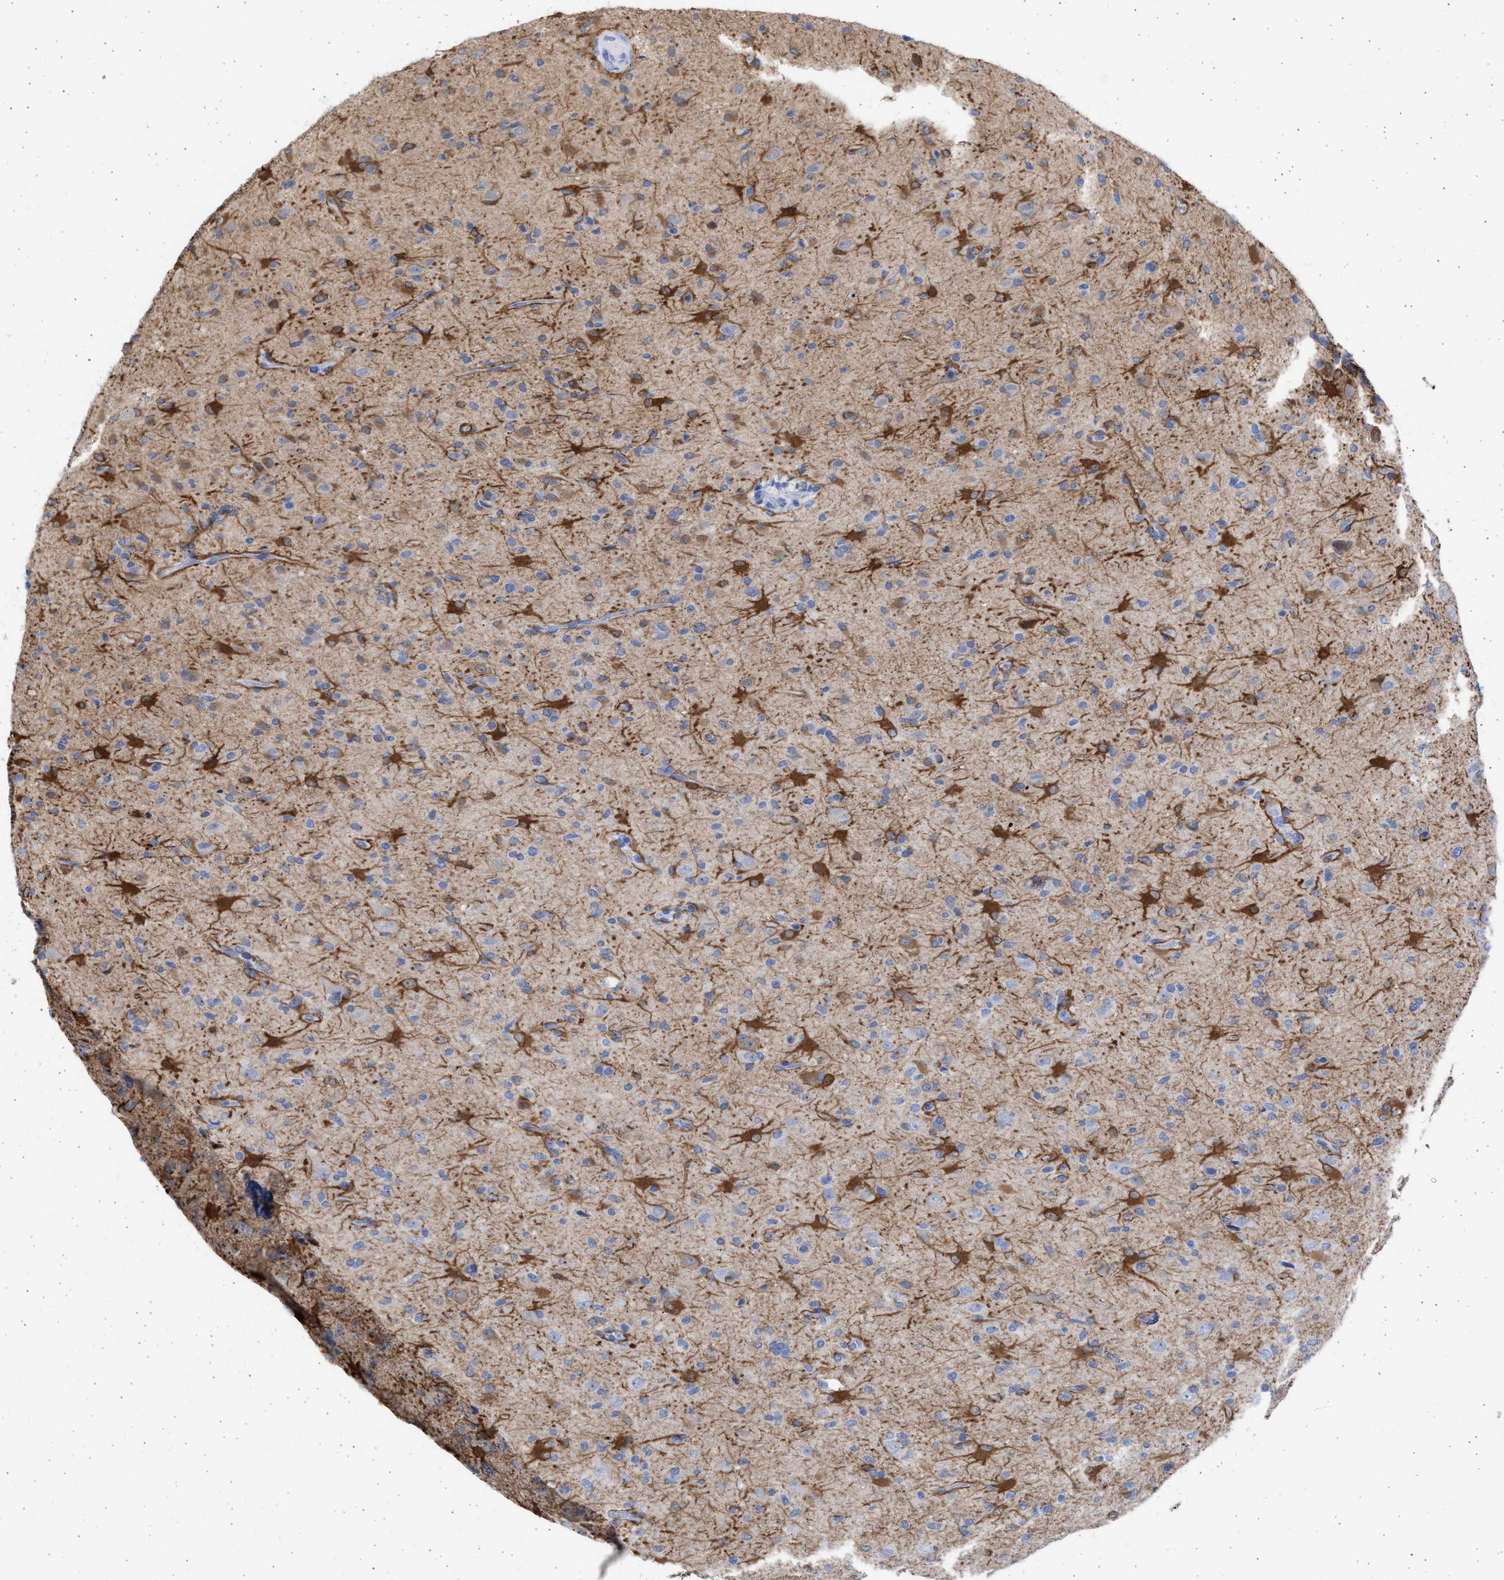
{"staining": {"intensity": "negative", "quantity": "none", "location": "none"}, "tissue": "glioma", "cell_type": "Tumor cells", "image_type": "cancer", "snomed": [{"axis": "morphology", "description": "Glioma, malignant, High grade"}, {"axis": "topography", "description": "Brain"}], "caption": "Histopathology image shows no significant protein staining in tumor cells of high-grade glioma (malignant).", "gene": "ALDOC", "patient": {"sex": "male", "age": 71}}